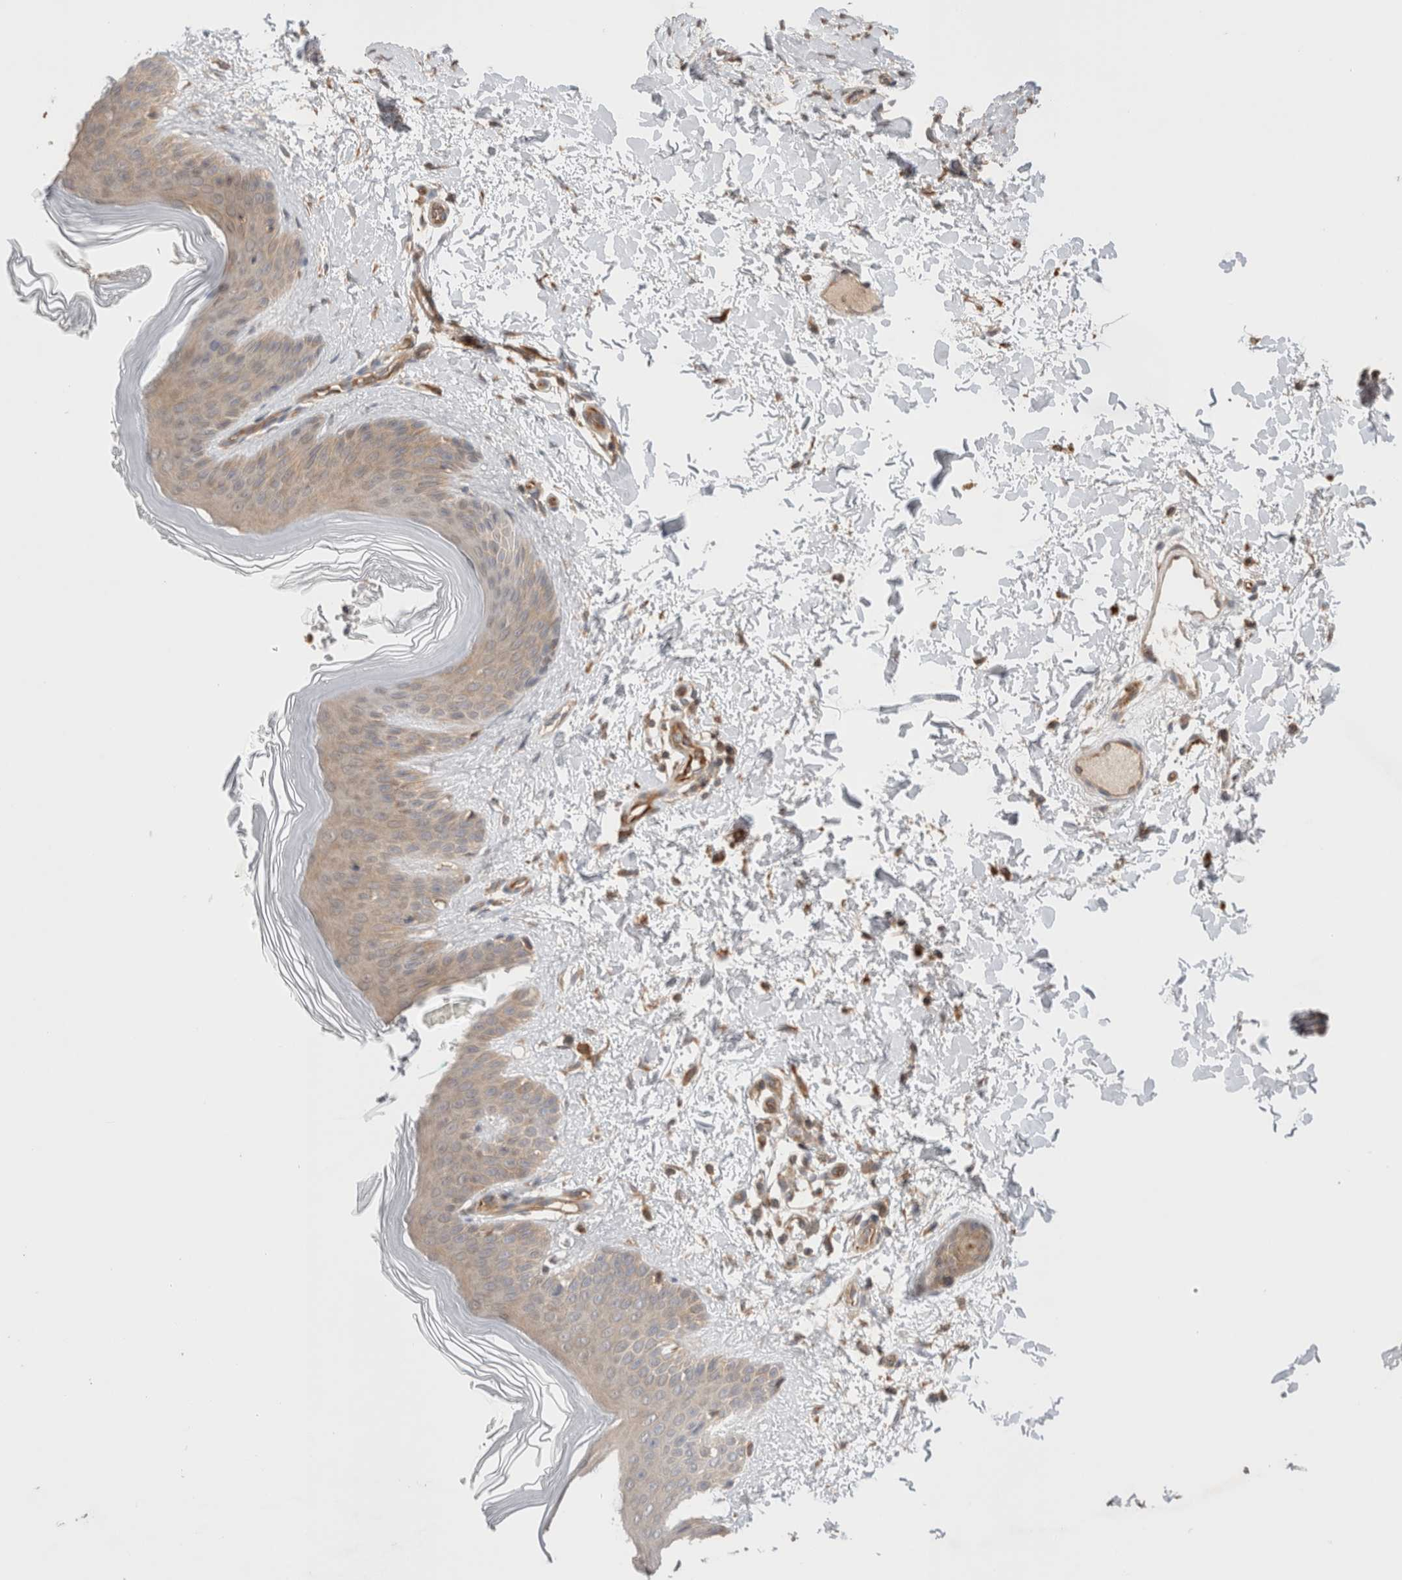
{"staining": {"intensity": "negative", "quantity": "none", "location": "none"}, "tissue": "skin", "cell_type": "Fibroblasts", "image_type": "normal", "snomed": [{"axis": "morphology", "description": "Normal tissue, NOS"}, {"axis": "morphology", "description": "Malignant melanoma, Metastatic site"}, {"axis": "topography", "description": "Skin"}], "caption": "This is a histopathology image of immunohistochemistry (IHC) staining of unremarkable skin, which shows no staining in fibroblasts.", "gene": "VPS28", "patient": {"sex": "male", "age": 41}}